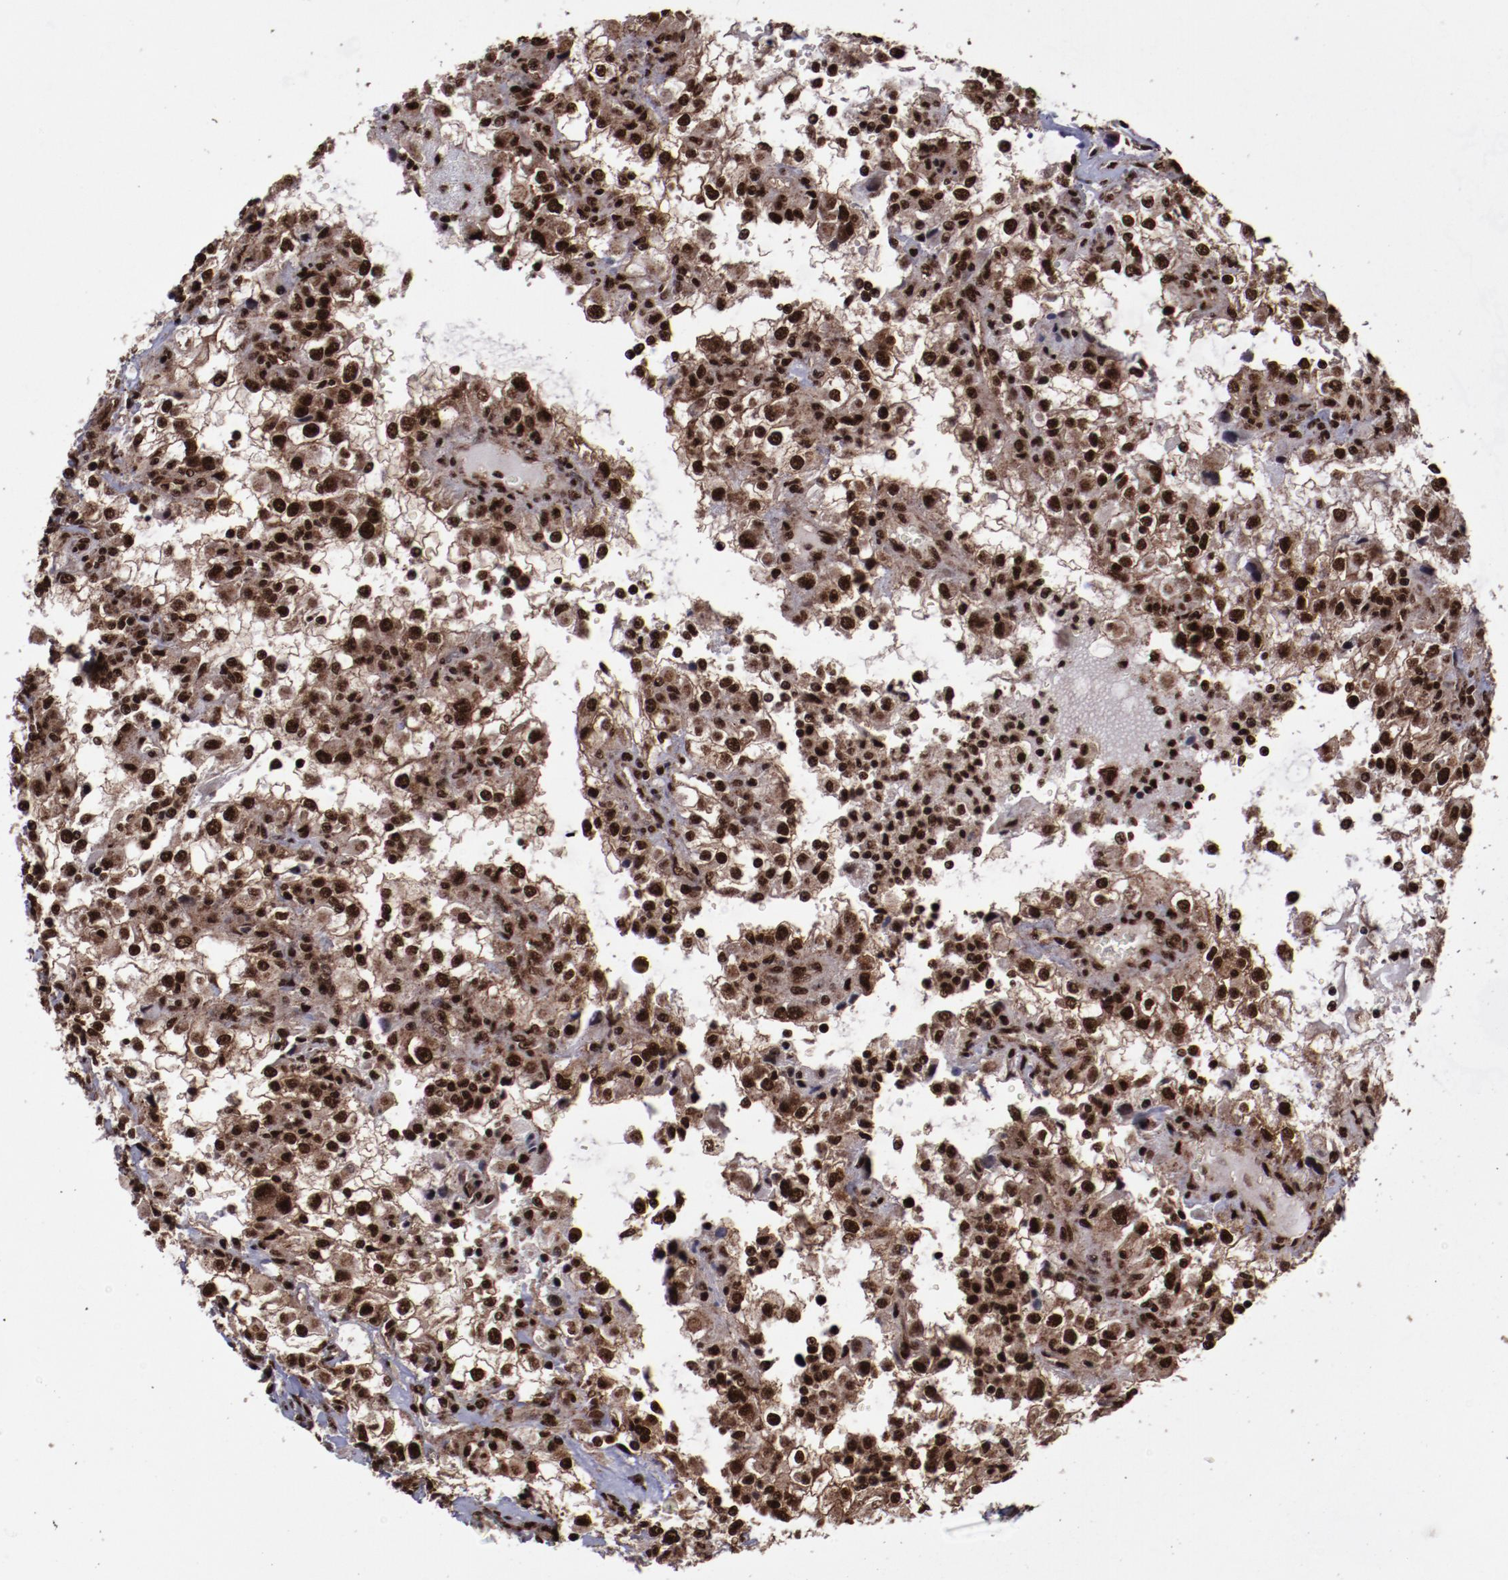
{"staining": {"intensity": "strong", "quantity": ">75%", "location": "cytoplasmic/membranous,nuclear"}, "tissue": "renal cancer", "cell_type": "Tumor cells", "image_type": "cancer", "snomed": [{"axis": "morphology", "description": "Adenocarcinoma, NOS"}, {"axis": "topography", "description": "Kidney"}], "caption": "A high-resolution image shows immunohistochemistry staining of renal cancer, which shows strong cytoplasmic/membranous and nuclear expression in about >75% of tumor cells.", "gene": "SNW1", "patient": {"sex": "female", "age": 52}}